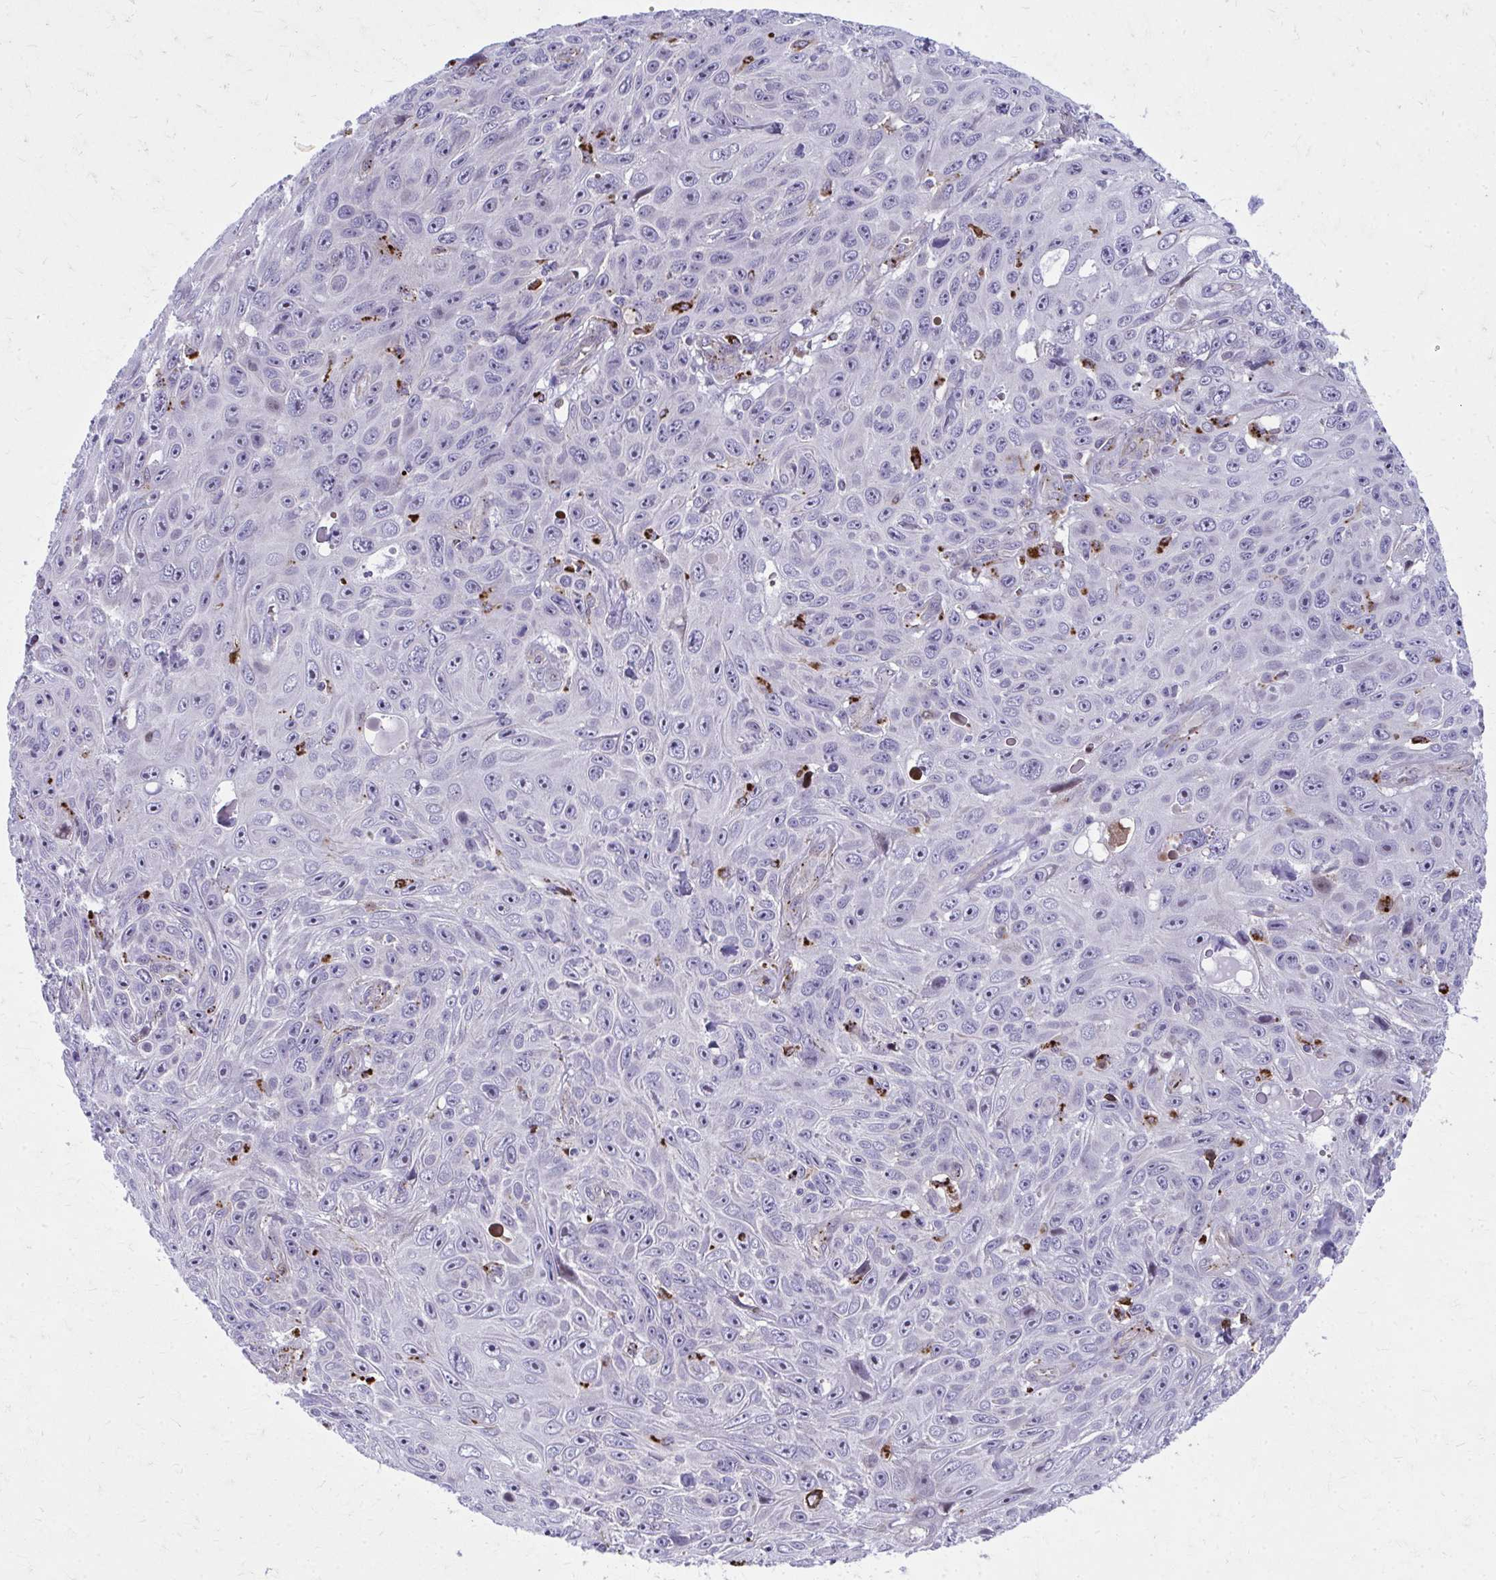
{"staining": {"intensity": "negative", "quantity": "none", "location": "none"}, "tissue": "skin cancer", "cell_type": "Tumor cells", "image_type": "cancer", "snomed": [{"axis": "morphology", "description": "Squamous cell carcinoma, NOS"}, {"axis": "topography", "description": "Skin"}], "caption": "Squamous cell carcinoma (skin) stained for a protein using immunohistochemistry (IHC) demonstrates no positivity tumor cells.", "gene": "LRRC4B", "patient": {"sex": "male", "age": 82}}